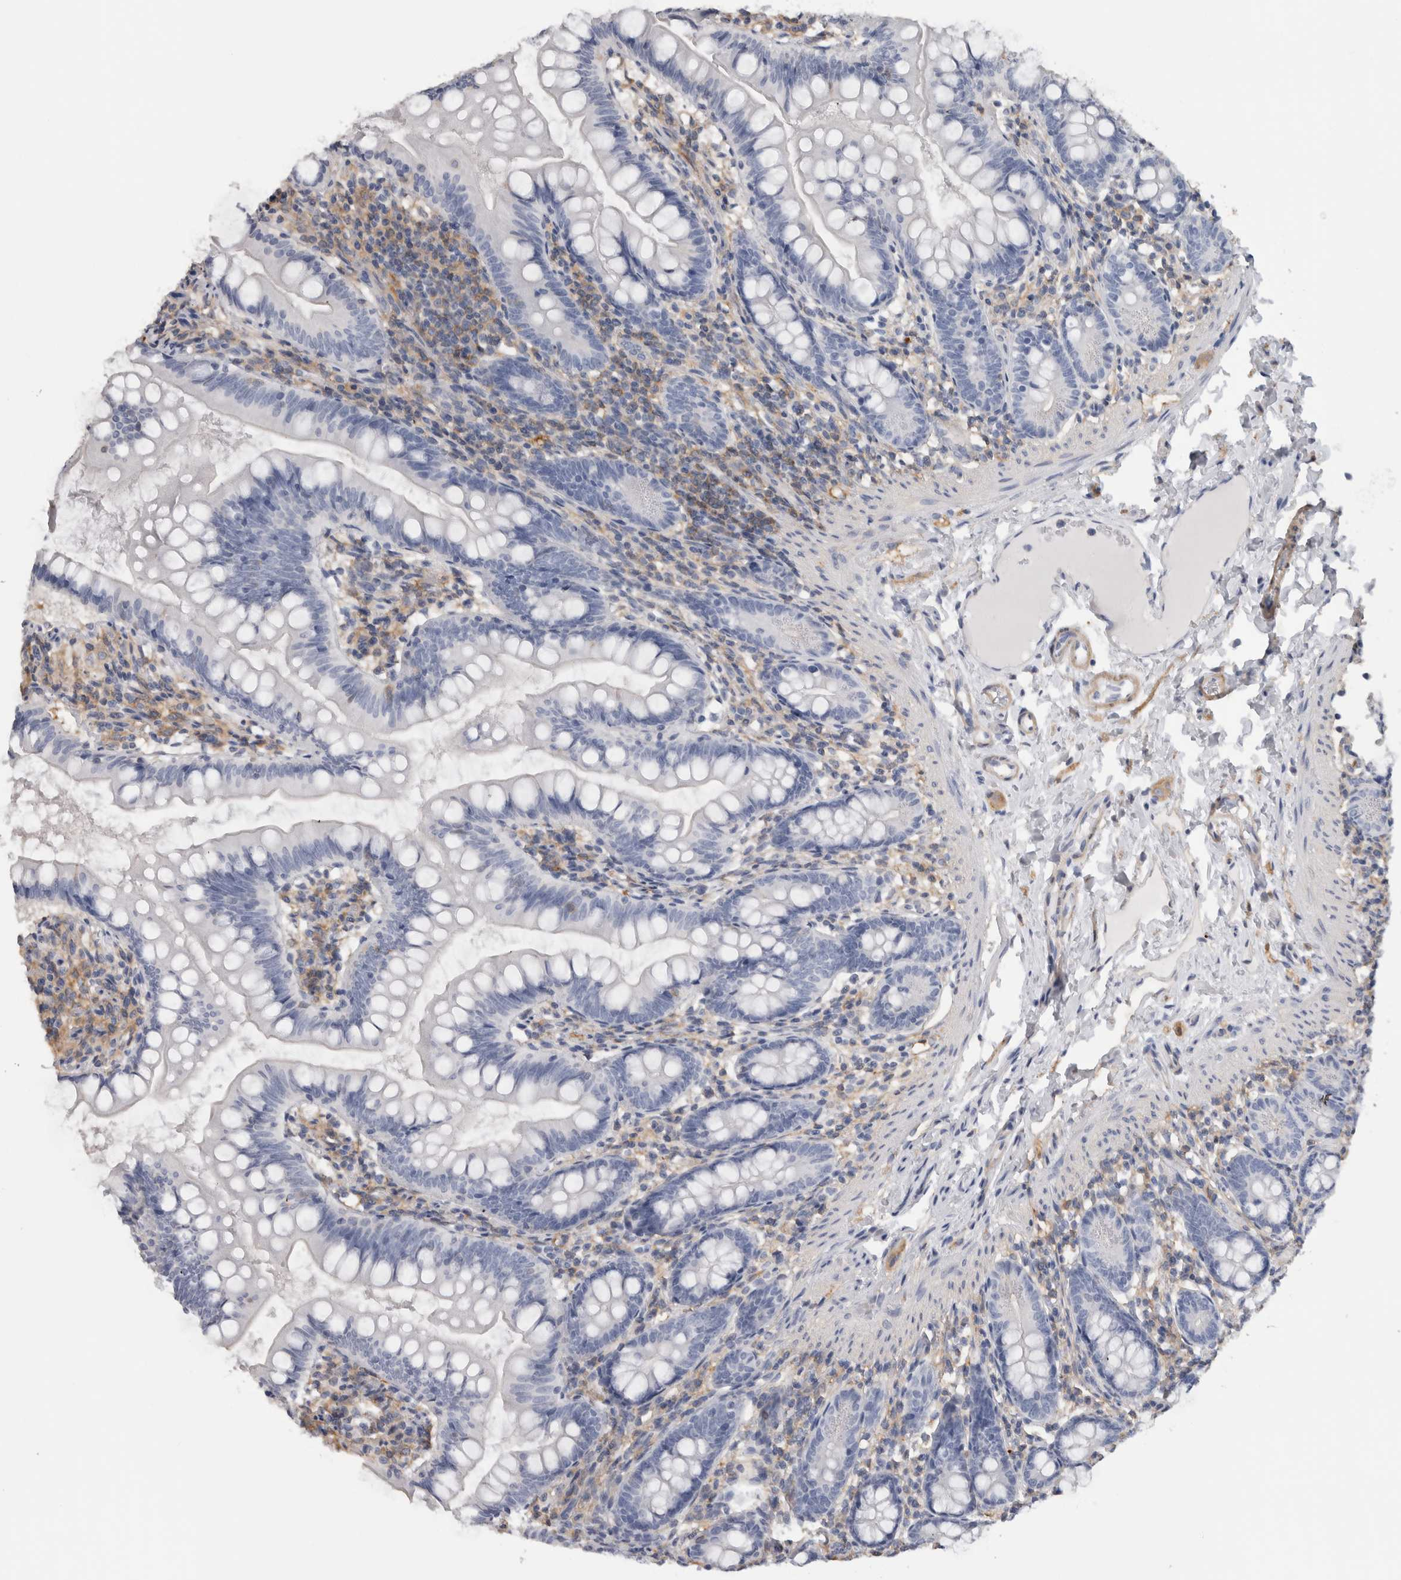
{"staining": {"intensity": "negative", "quantity": "none", "location": "none"}, "tissue": "small intestine", "cell_type": "Glandular cells", "image_type": "normal", "snomed": [{"axis": "morphology", "description": "Normal tissue, NOS"}, {"axis": "topography", "description": "Small intestine"}], "caption": "High magnification brightfield microscopy of benign small intestine stained with DAB (3,3'-diaminobenzidine) (brown) and counterstained with hematoxylin (blue): glandular cells show no significant expression.", "gene": "SCRN1", "patient": {"sex": "male", "age": 7}}